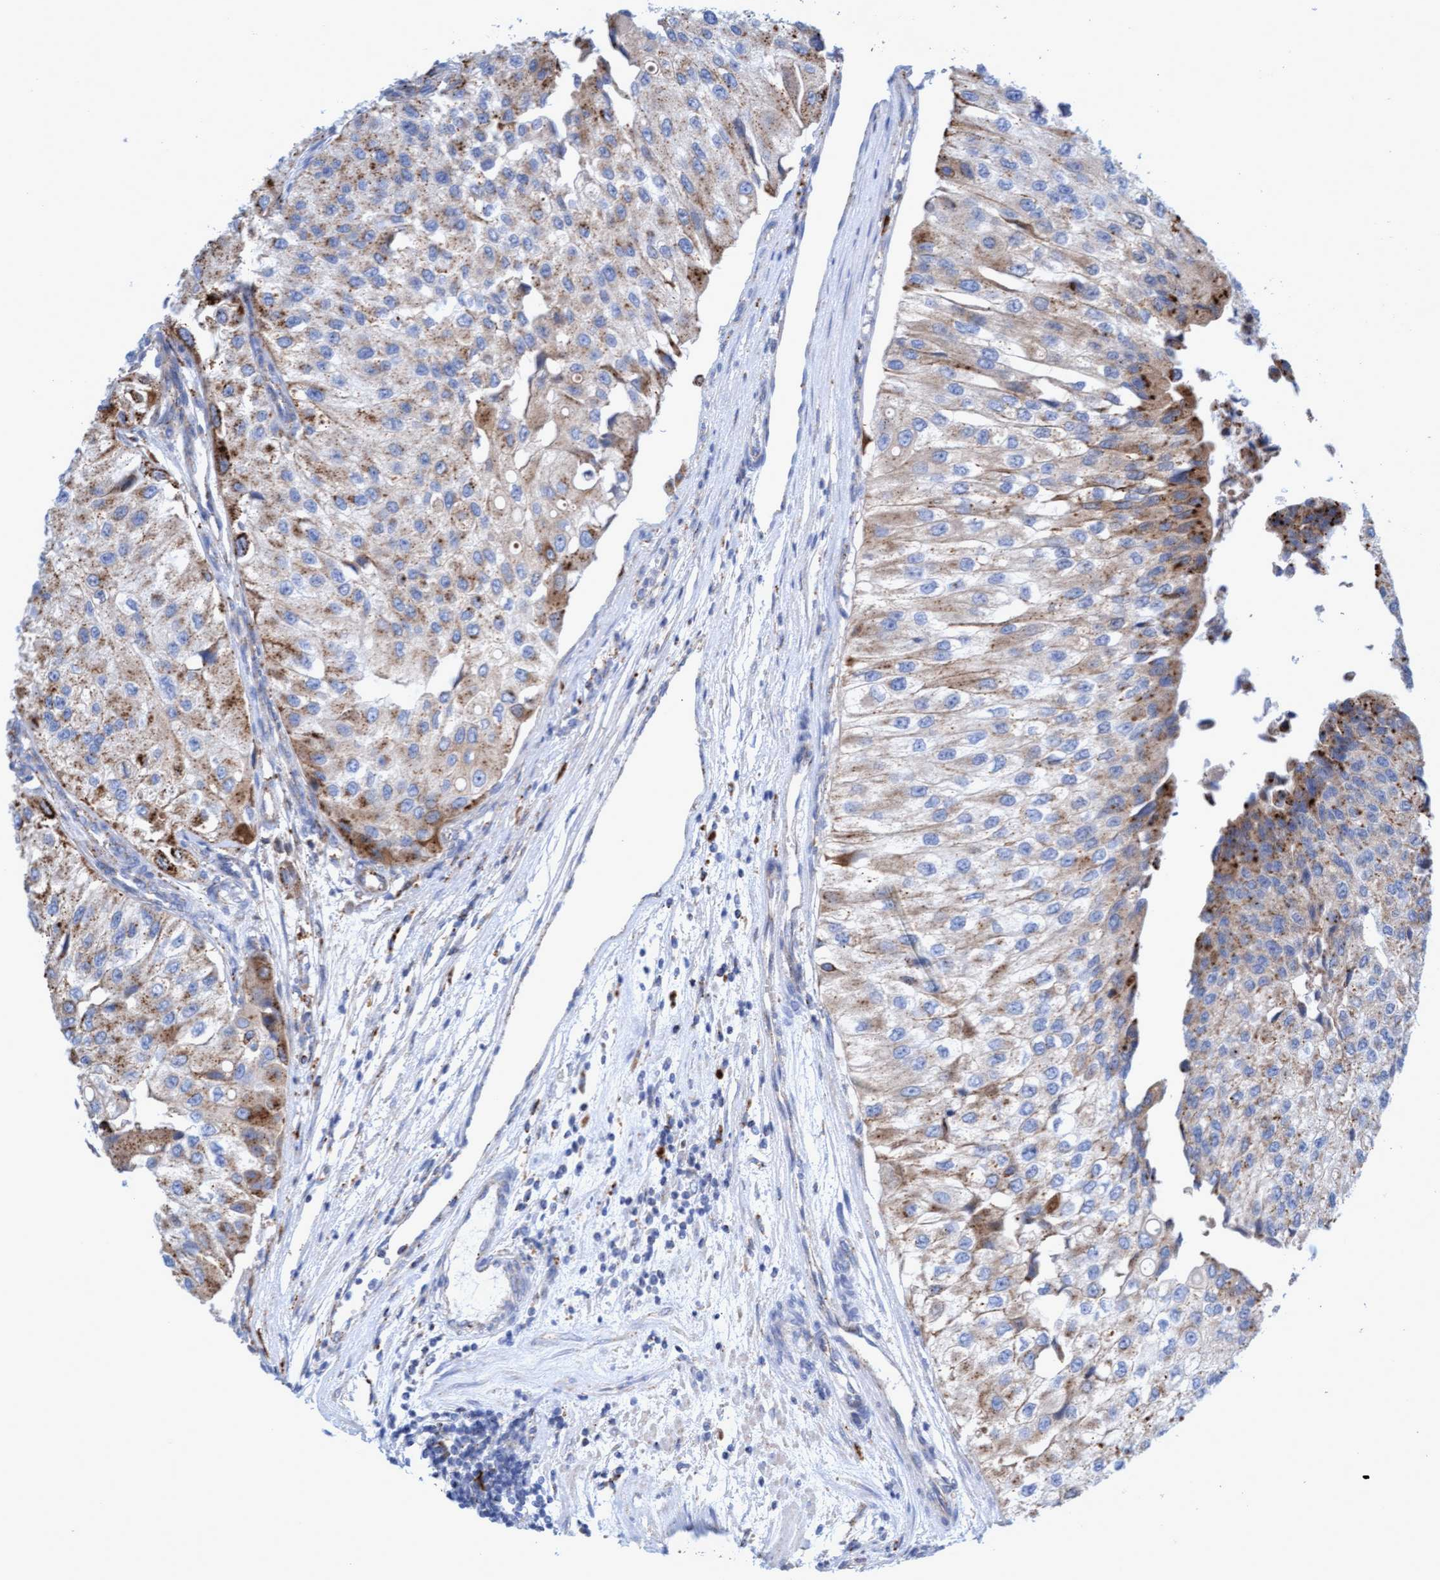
{"staining": {"intensity": "moderate", "quantity": "25%-75%", "location": "cytoplasmic/membranous"}, "tissue": "urothelial cancer", "cell_type": "Tumor cells", "image_type": "cancer", "snomed": [{"axis": "morphology", "description": "Urothelial carcinoma, High grade"}, {"axis": "topography", "description": "Kidney"}, {"axis": "topography", "description": "Urinary bladder"}], "caption": "Immunohistochemistry (DAB) staining of high-grade urothelial carcinoma displays moderate cytoplasmic/membranous protein expression in about 25%-75% of tumor cells.", "gene": "SGSH", "patient": {"sex": "male", "age": 77}}